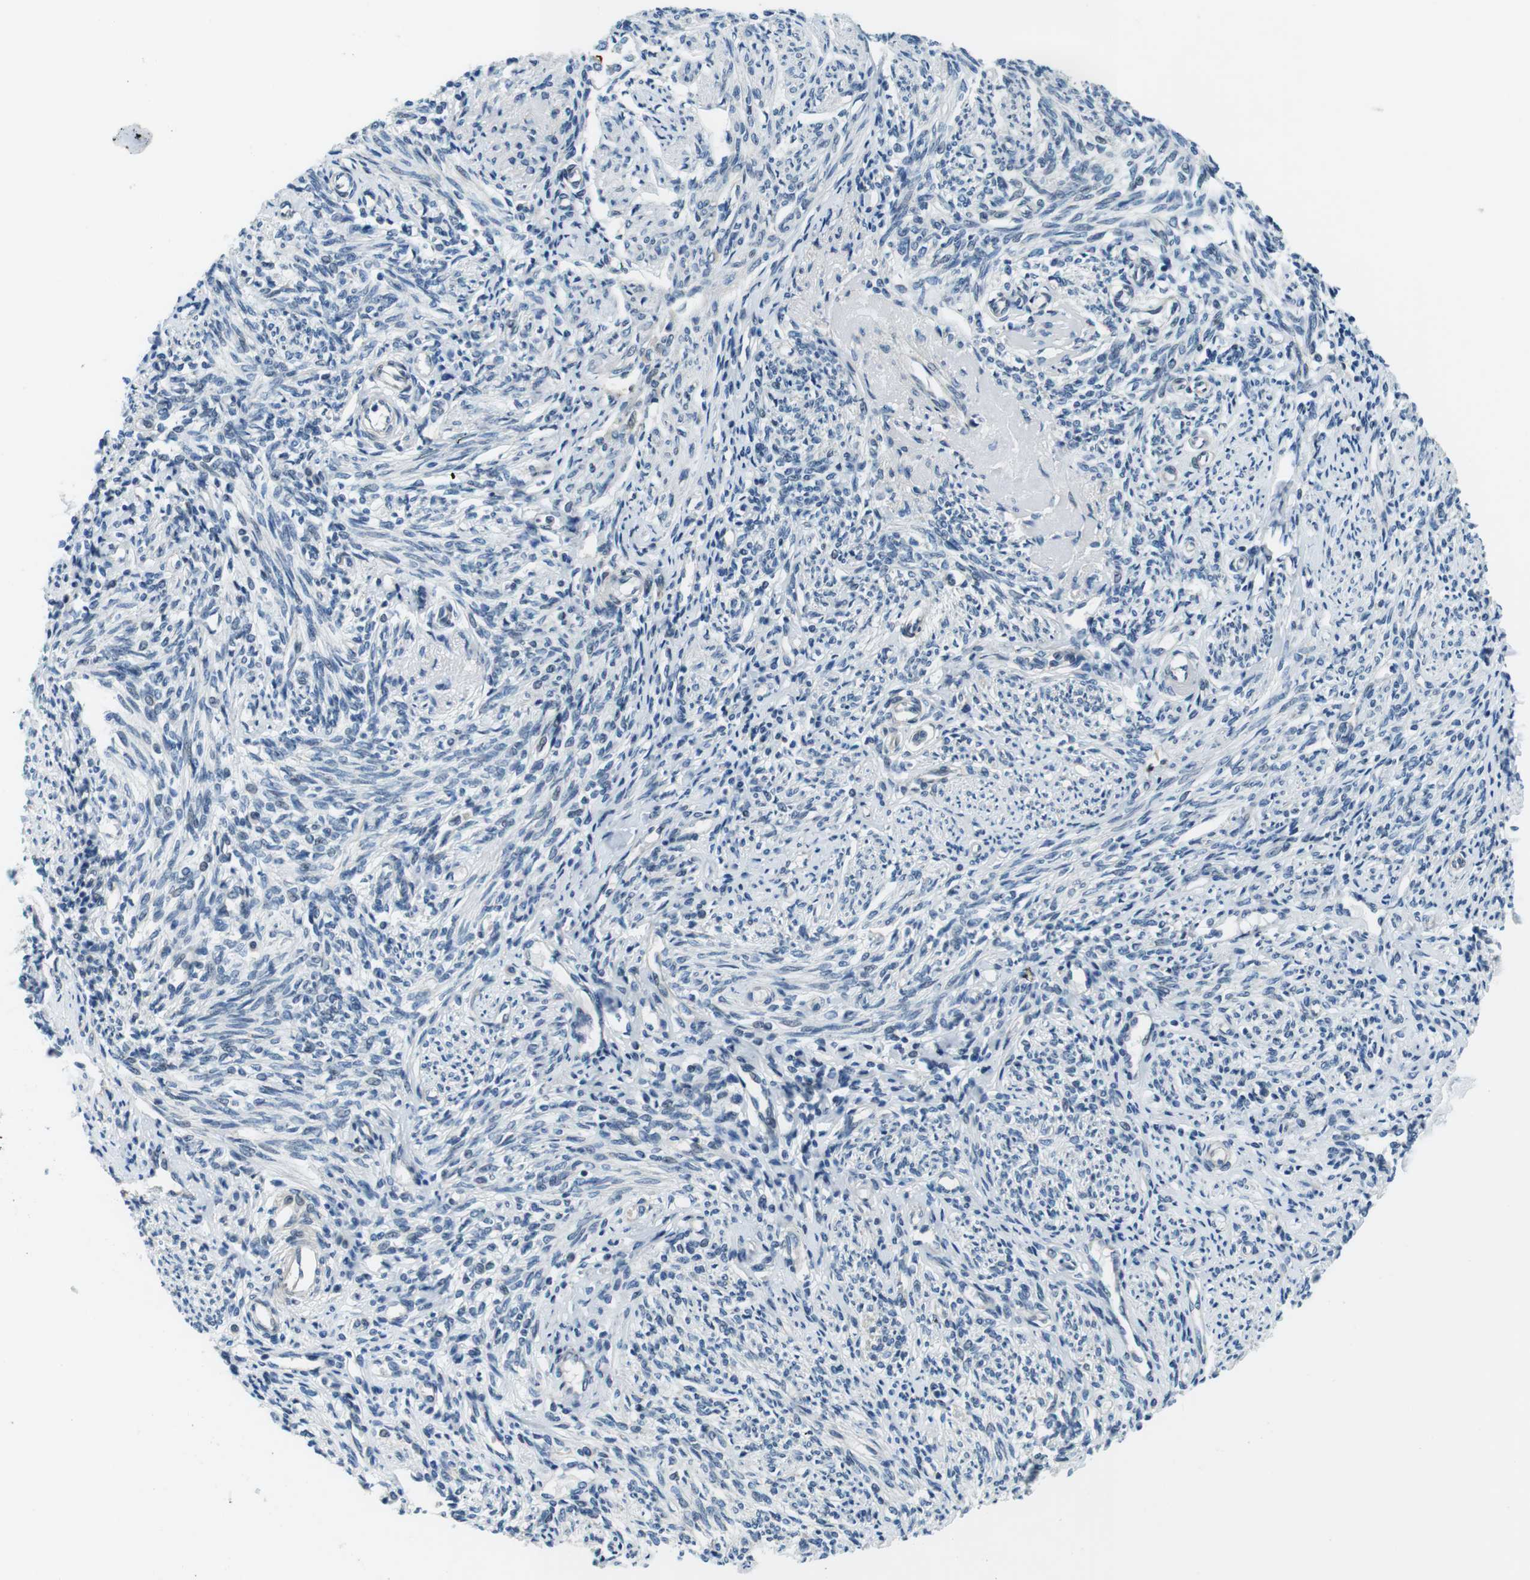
{"staining": {"intensity": "negative", "quantity": "none", "location": "none"}, "tissue": "endometrium", "cell_type": "Cells in endometrial stroma", "image_type": "normal", "snomed": [{"axis": "morphology", "description": "Normal tissue, NOS"}, {"axis": "topography", "description": "Endometrium"}], "caption": "This is an immunohistochemistry (IHC) image of unremarkable human endometrium. There is no expression in cells in endometrial stroma.", "gene": "PALD1", "patient": {"sex": "female", "age": 71}}